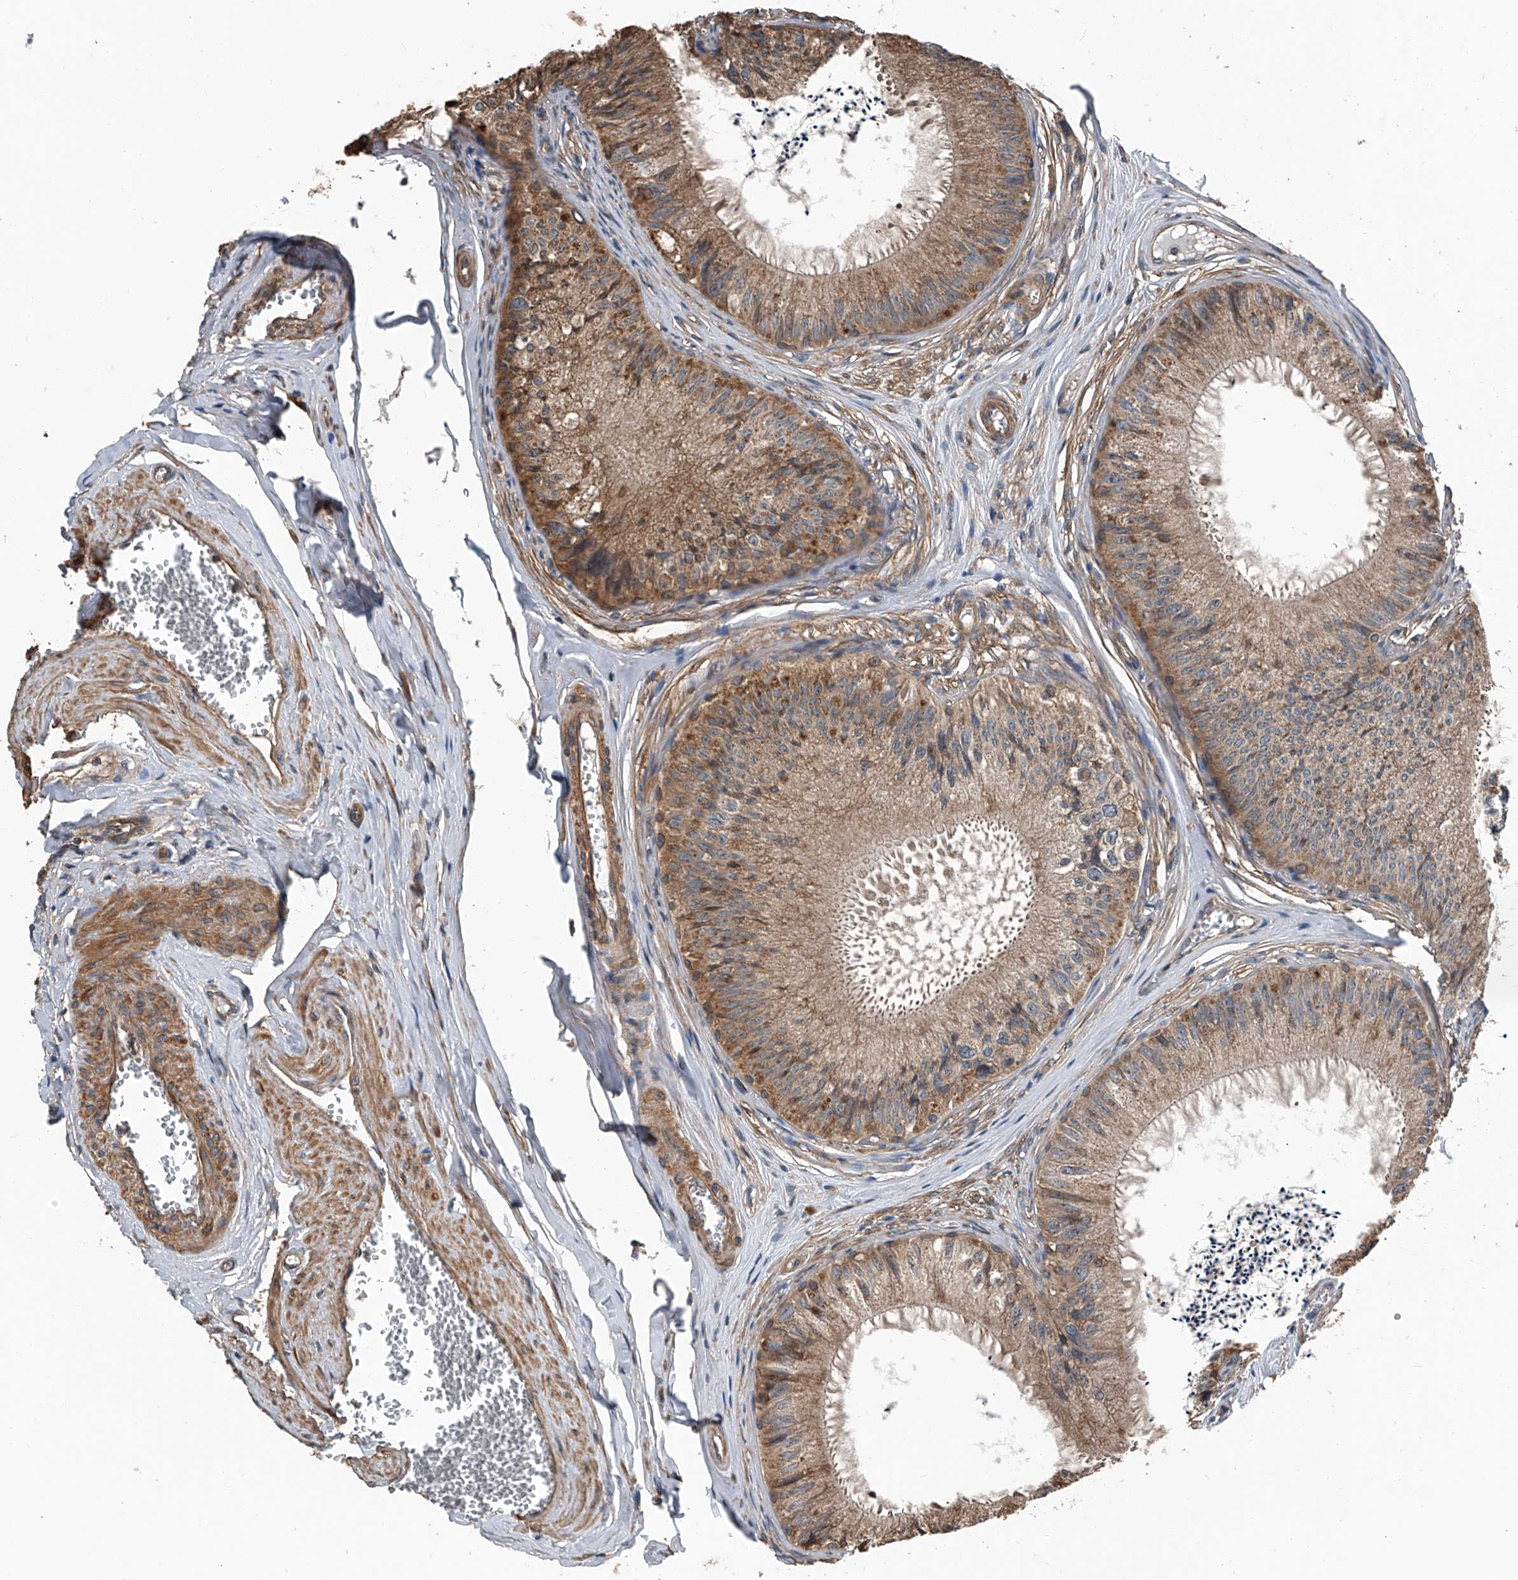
{"staining": {"intensity": "moderate", "quantity": ">75%", "location": "cytoplasmic/membranous"}, "tissue": "epididymis", "cell_type": "Glandular cells", "image_type": "normal", "snomed": [{"axis": "morphology", "description": "Normal tissue, NOS"}, {"axis": "topography", "description": "Epididymis"}], "caption": "IHC histopathology image of unremarkable human epididymis stained for a protein (brown), which demonstrates medium levels of moderate cytoplasmic/membranous expression in about >75% of glandular cells.", "gene": "KCNJ2", "patient": {"sex": "male", "age": 79}}